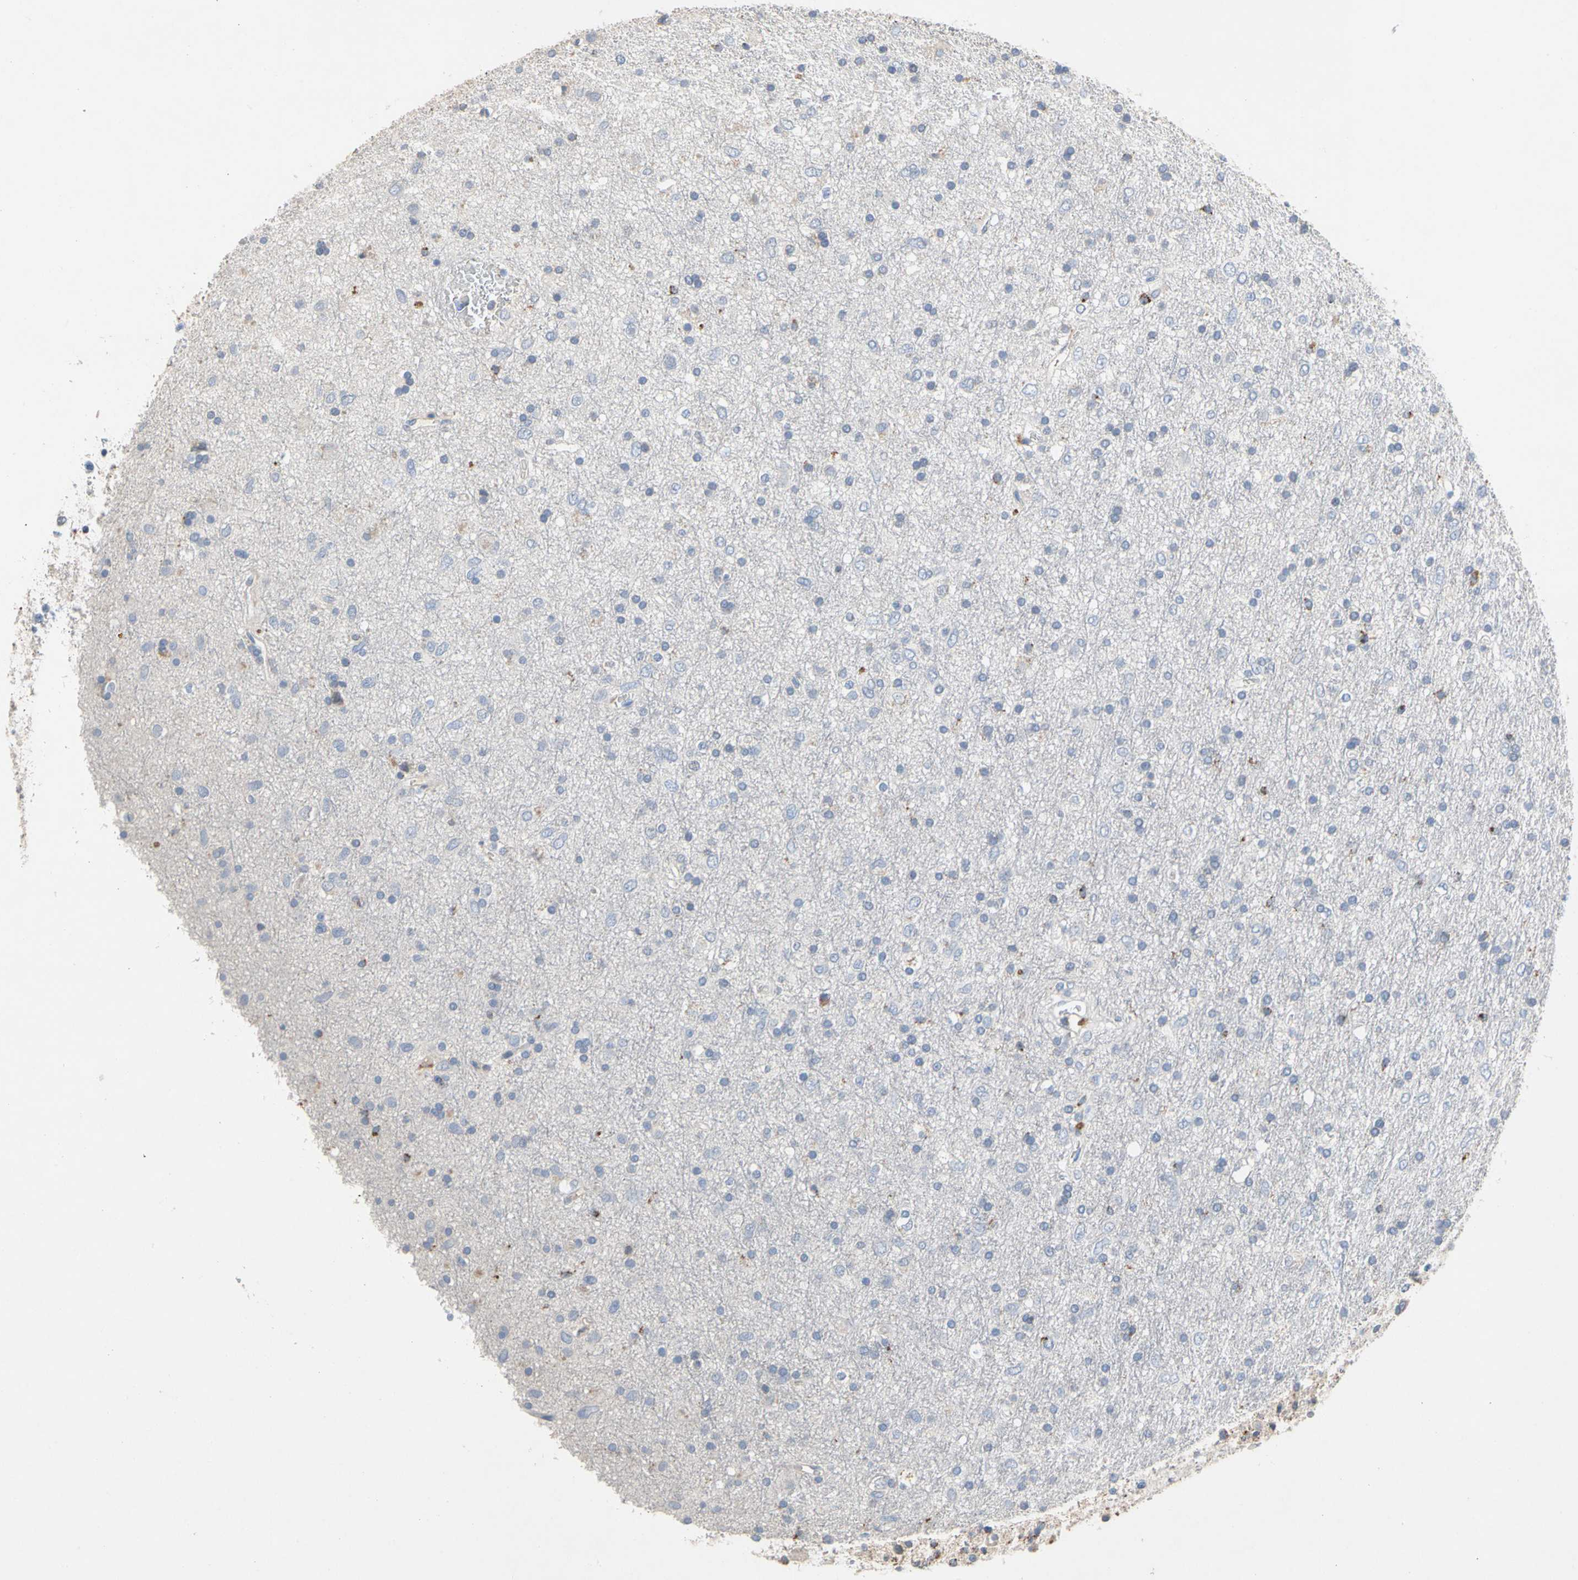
{"staining": {"intensity": "negative", "quantity": "none", "location": "none"}, "tissue": "glioma", "cell_type": "Tumor cells", "image_type": "cancer", "snomed": [{"axis": "morphology", "description": "Glioma, malignant, Low grade"}, {"axis": "topography", "description": "Brain"}], "caption": "The immunohistochemistry (IHC) photomicrograph has no significant staining in tumor cells of glioma tissue. Nuclei are stained in blue.", "gene": "ADA2", "patient": {"sex": "male", "age": 77}}